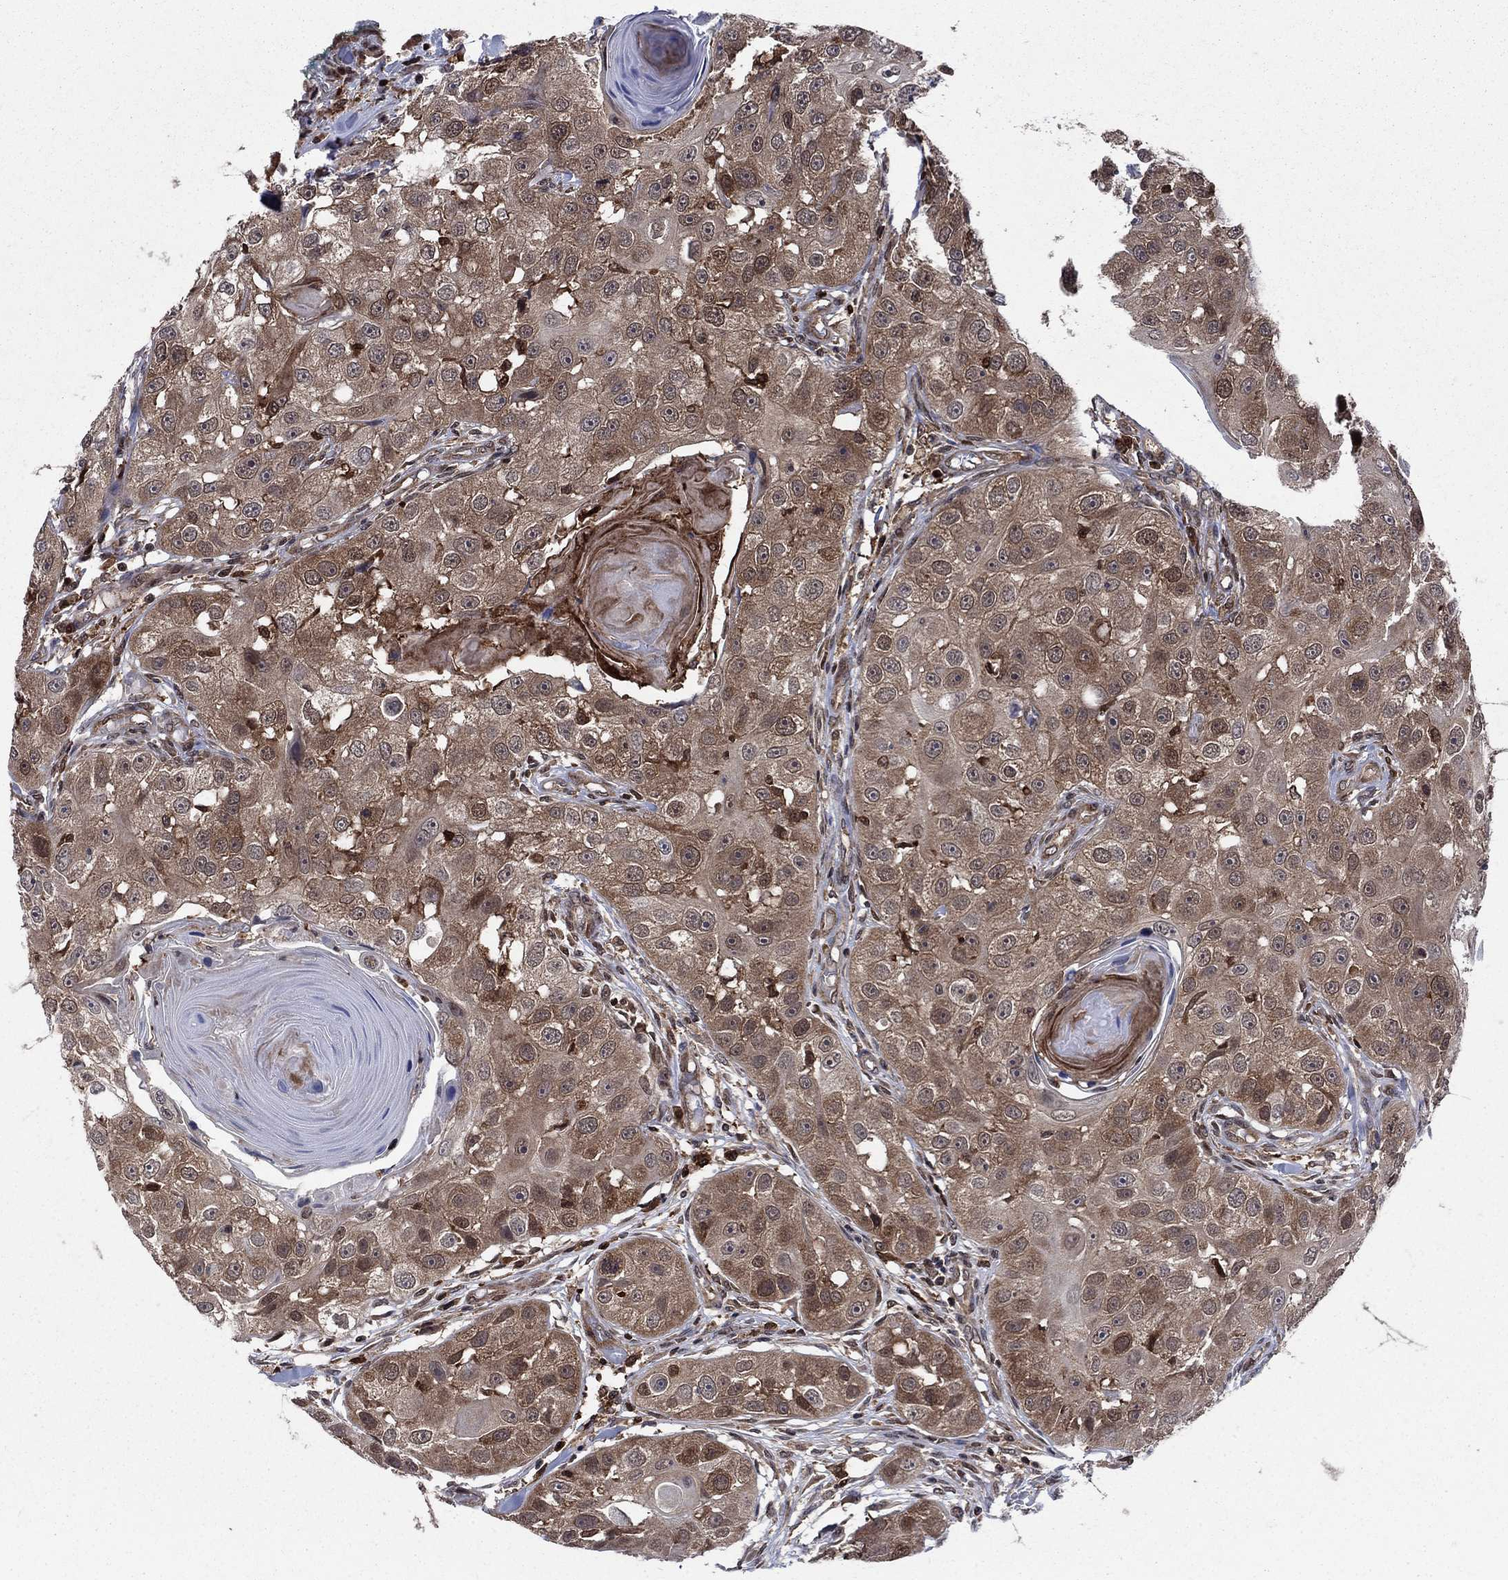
{"staining": {"intensity": "moderate", "quantity": "25%-75%", "location": "cytoplasmic/membranous"}, "tissue": "head and neck cancer", "cell_type": "Tumor cells", "image_type": "cancer", "snomed": [{"axis": "morphology", "description": "Normal tissue, NOS"}, {"axis": "morphology", "description": "Squamous cell carcinoma, NOS"}, {"axis": "topography", "description": "Skeletal muscle"}, {"axis": "topography", "description": "Head-Neck"}], "caption": "Protein staining of head and neck squamous cell carcinoma tissue demonstrates moderate cytoplasmic/membranous expression in approximately 25%-75% of tumor cells.", "gene": "CACYBP", "patient": {"sex": "male", "age": 51}}